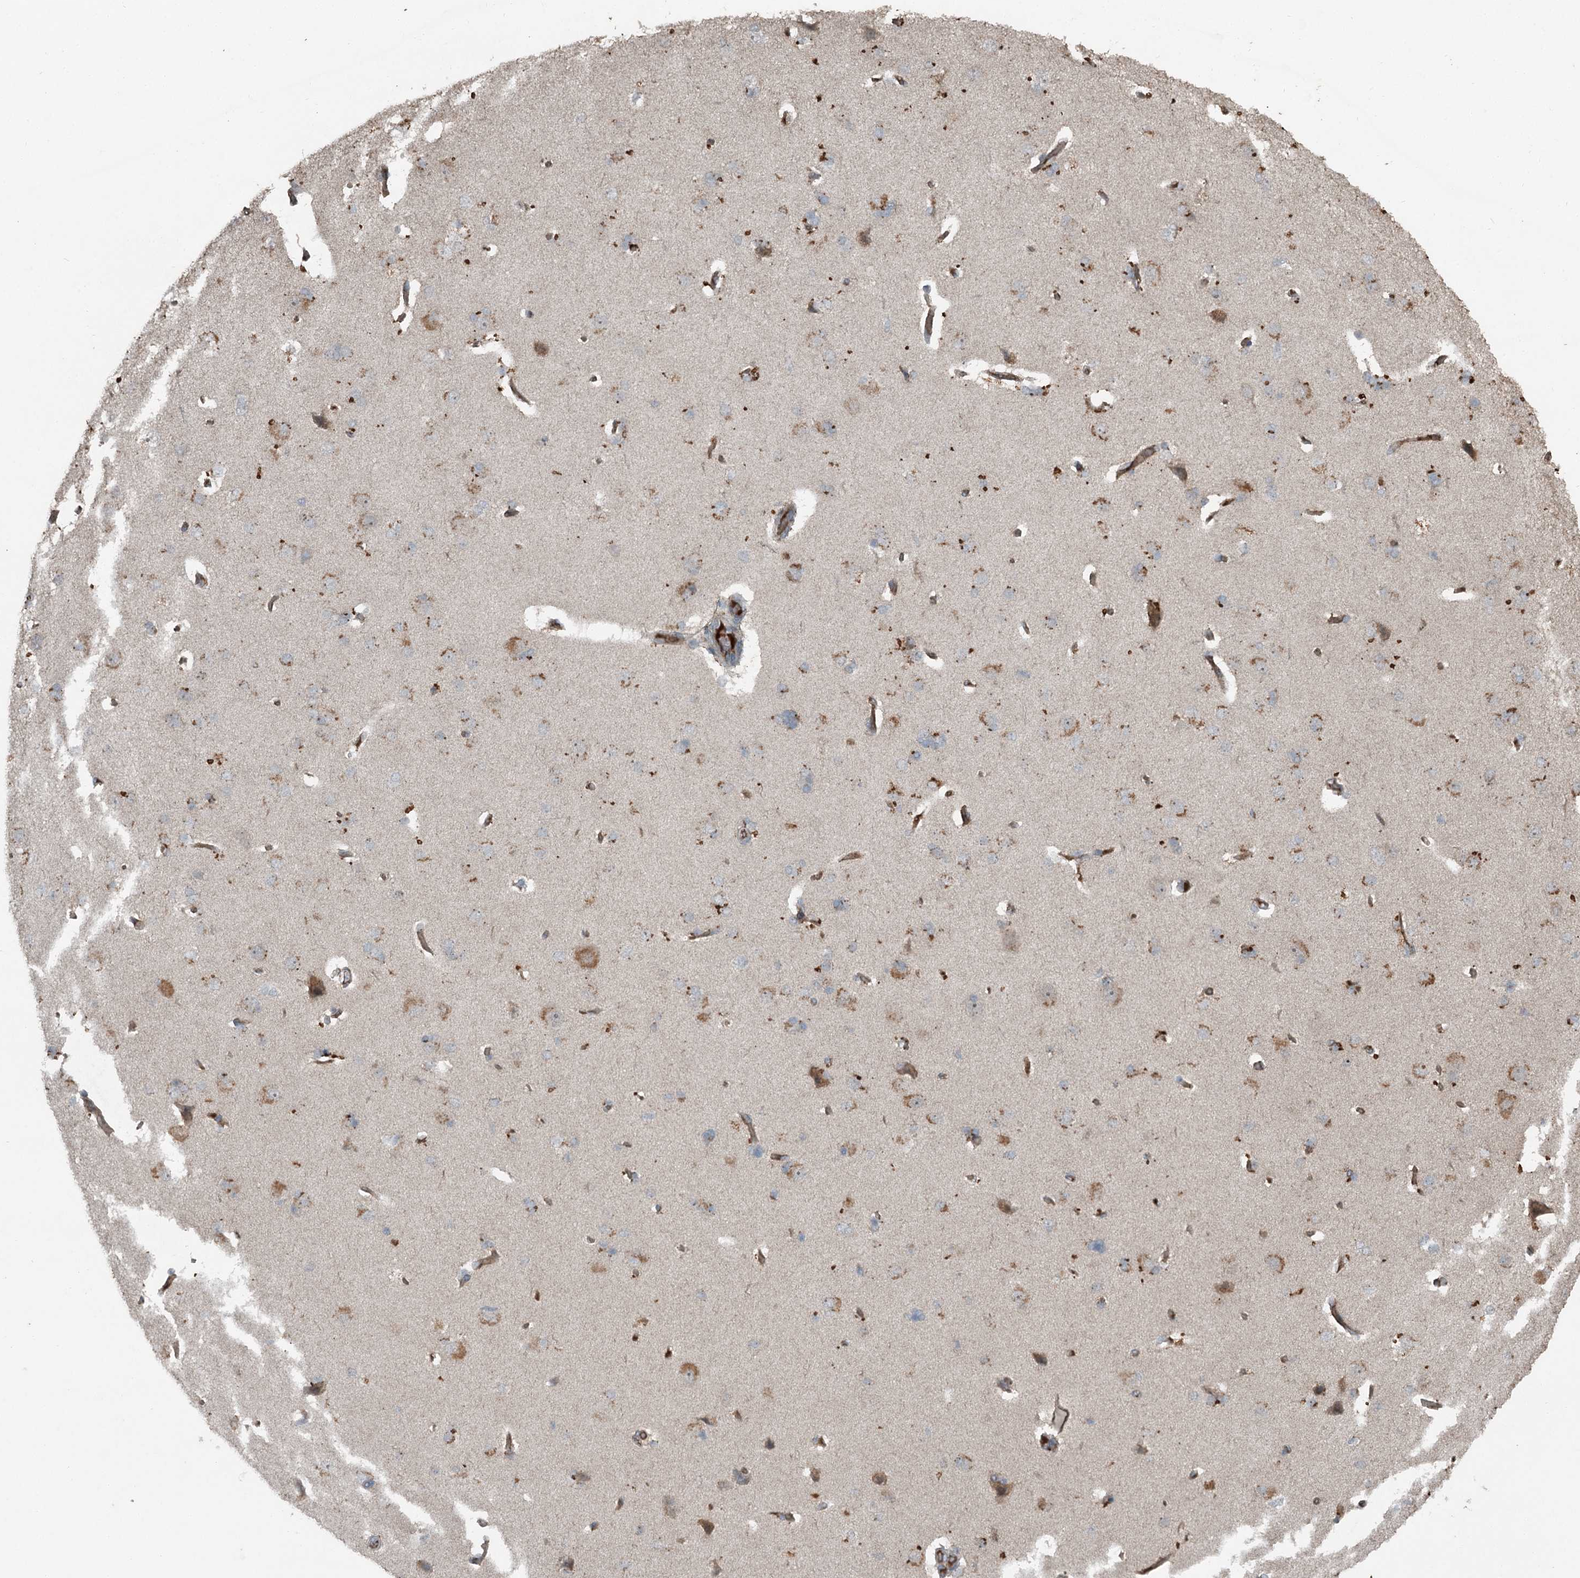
{"staining": {"intensity": "moderate", "quantity": ">75%", "location": "cytoplasmic/membranous"}, "tissue": "cerebral cortex", "cell_type": "Endothelial cells", "image_type": "normal", "snomed": [{"axis": "morphology", "description": "Normal tissue, NOS"}, {"axis": "topography", "description": "Cerebral cortex"}], "caption": "This photomicrograph demonstrates immunohistochemistry (IHC) staining of normal human cerebral cortex, with medium moderate cytoplasmic/membranous staining in about >75% of endothelial cells.", "gene": "SLC39A8", "patient": {"sex": "male", "age": 62}}